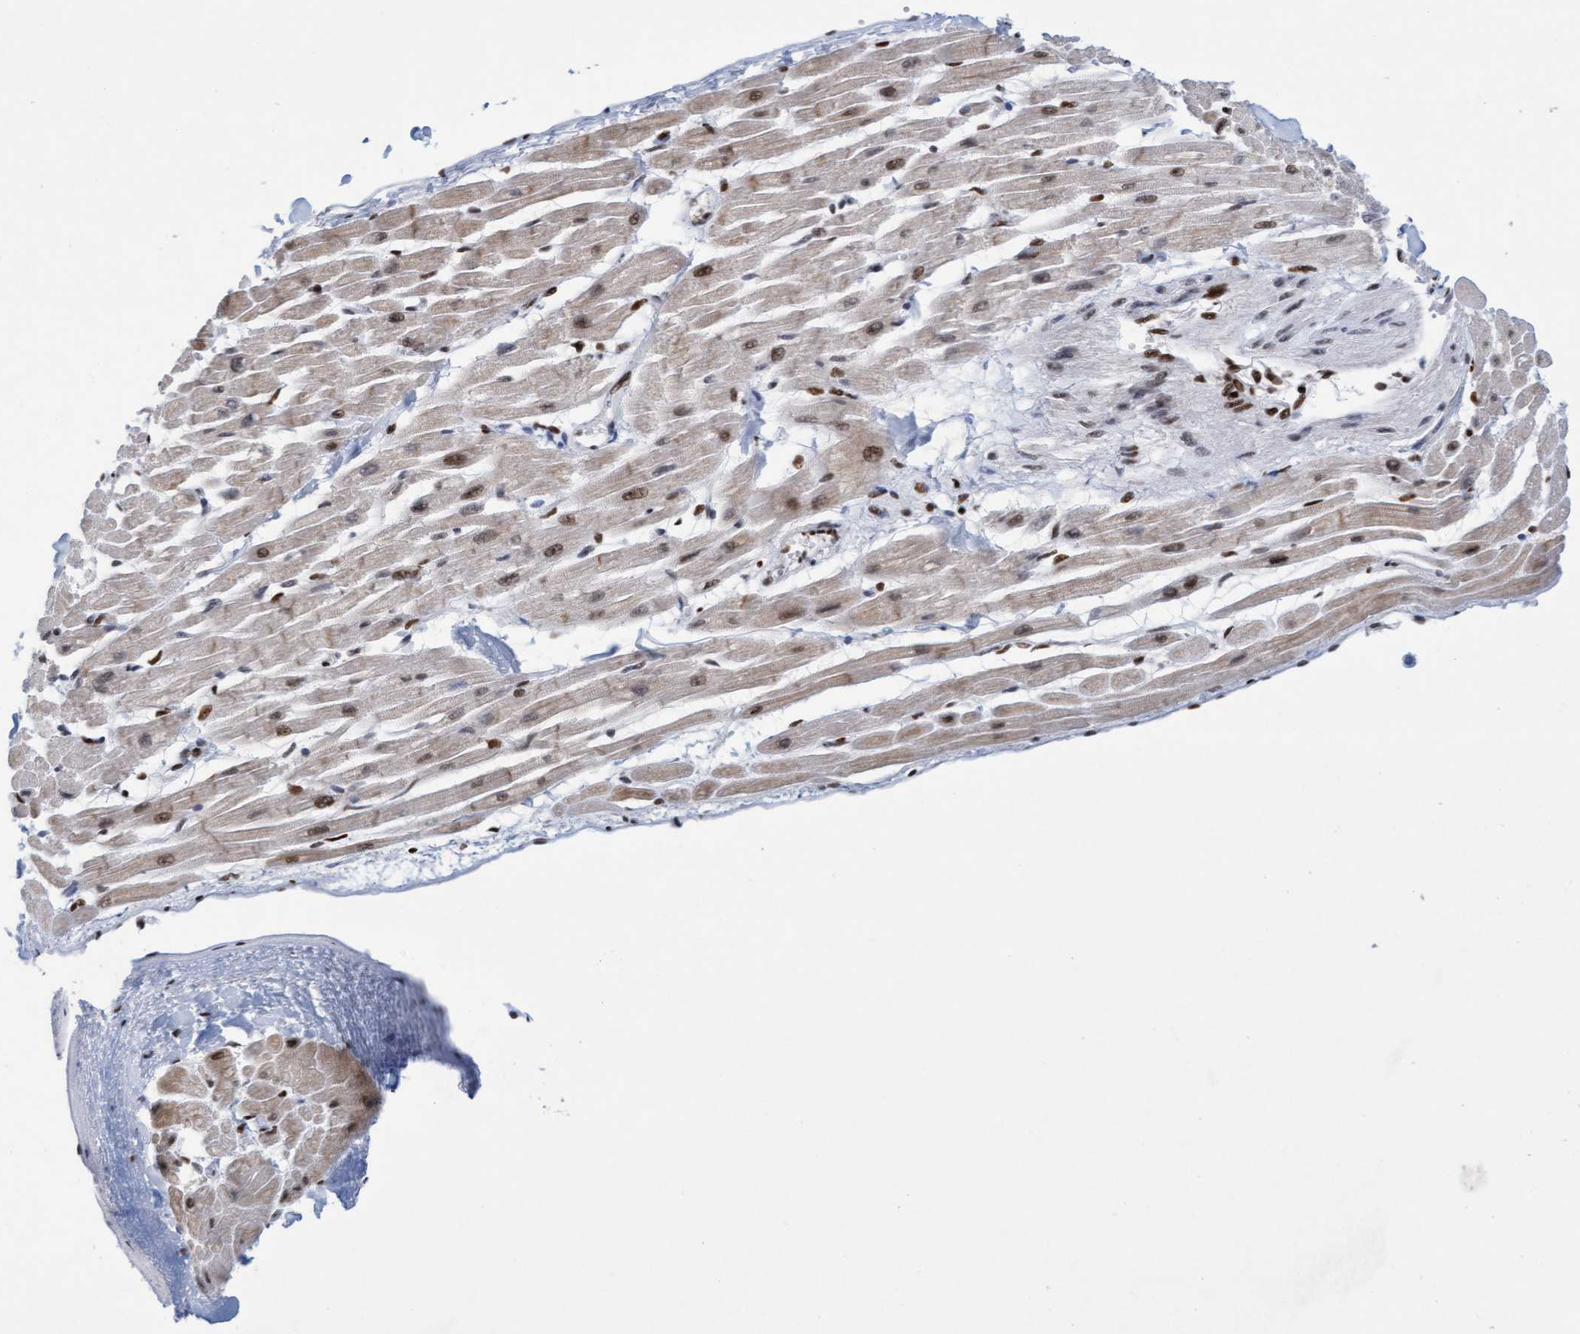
{"staining": {"intensity": "weak", "quantity": "25%-75%", "location": "nuclear"}, "tissue": "heart muscle", "cell_type": "Cardiomyocytes", "image_type": "normal", "snomed": [{"axis": "morphology", "description": "Normal tissue, NOS"}, {"axis": "topography", "description": "Heart"}], "caption": "Immunohistochemistry (IHC) image of benign human heart muscle stained for a protein (brown), which shows low levels of weak nuclear staining in about 25%-75% of cardiomyocytes.", "gene": "GLRX2", "patient": {"sex": "male", "age": 45}}